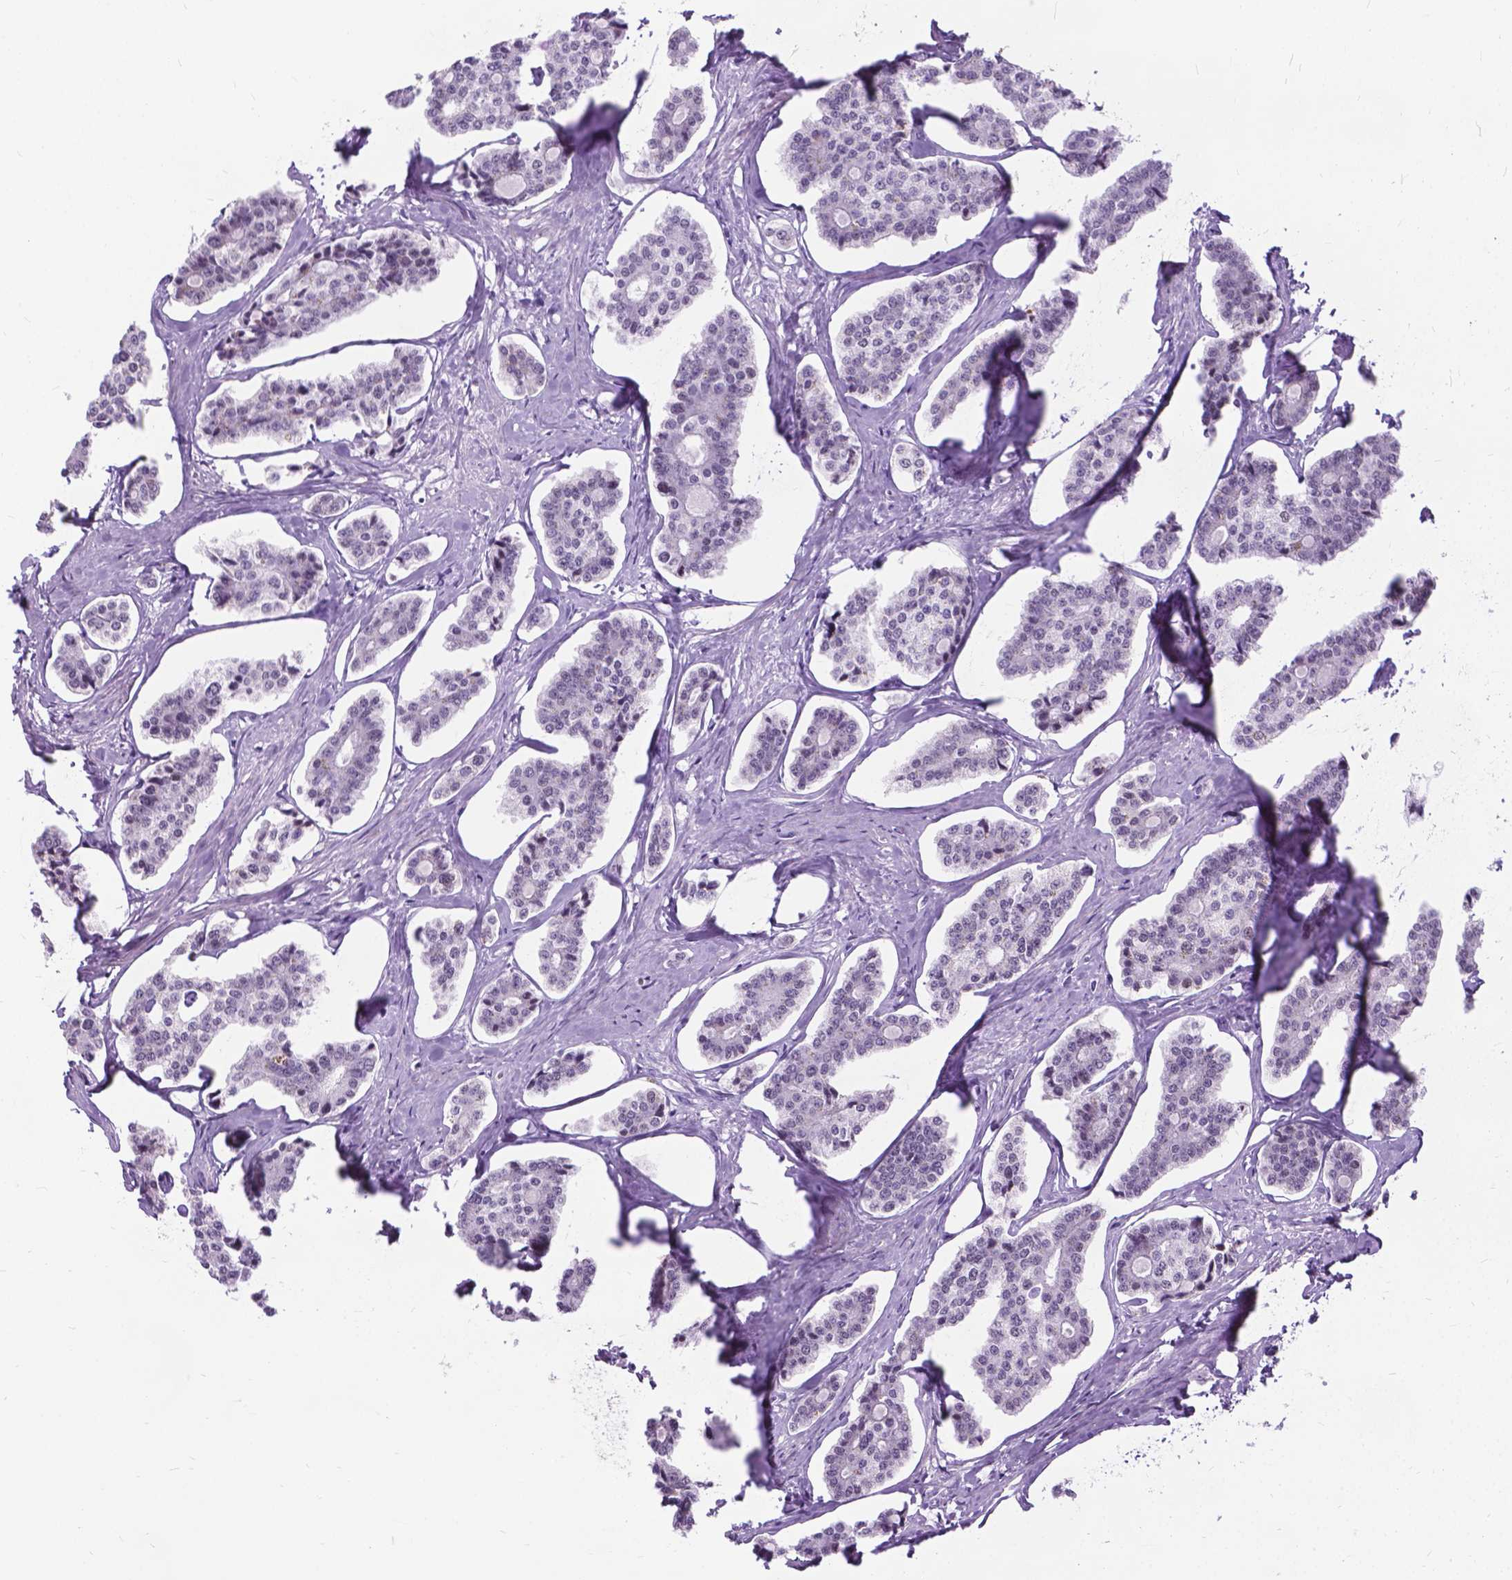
{"staining": {"intensity": "negative", "quantity": "none", "location": "none"}, "tissue": "carcinoid", "cell_type": "Tumor cells", "image_type": "cancer", "snomed": [{"axis": "morphology", "description": "Carcinoid, malignant, NOS"}, {"axis": "topography", "description": "Small intestine"}], "caption": "Carcinoid was stained to show a protein in brown. There is no significant staining in tumor cells. Brightfield microscopy of IHC stained with DAB (brown) and hematoxylin (blue), captured at high magnification.", "gene": "PROB1", "patient": {"sex": "female", "age": 65}}